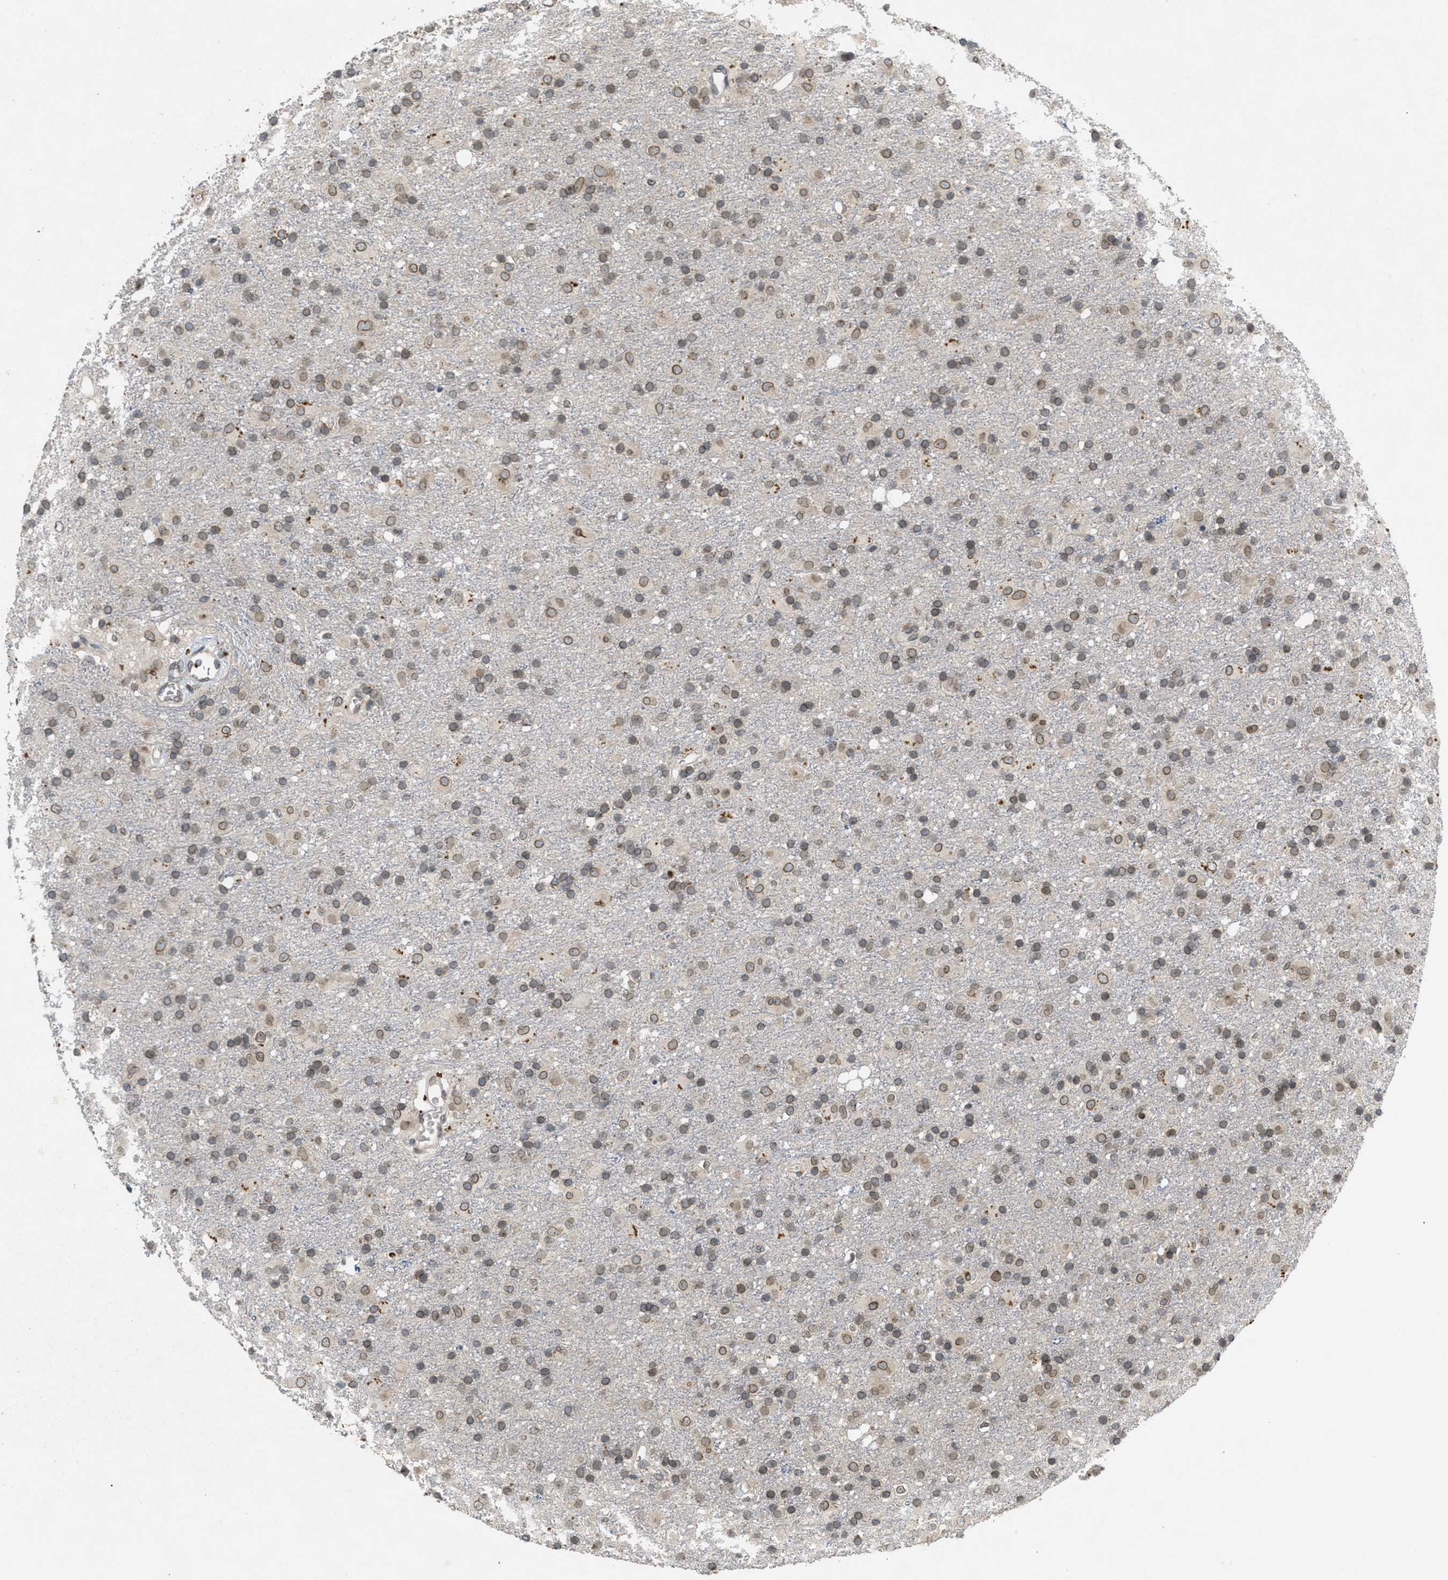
{"staining": {"intensity": "moderate", "quantity": ">75%", "location": "cytoplasmic/membranous,nuclear"}, "tissue": "glioma", "cell_type": "Tumor cells", "image_type": "cancer", "snomed": [{"axis": "morphology", "description": "Glioma, malignant, Low grade"}, {"axis": "topography", "description": "Brain"}], "caption": "This image displays immunohistochemistry staining of glioma, with medium moderate cytoplasmic/membranous and nuclear staining in about >75% of tumor cells.", "gene": "ABHD6", "patient": {"sex": "male", "age": 65}}